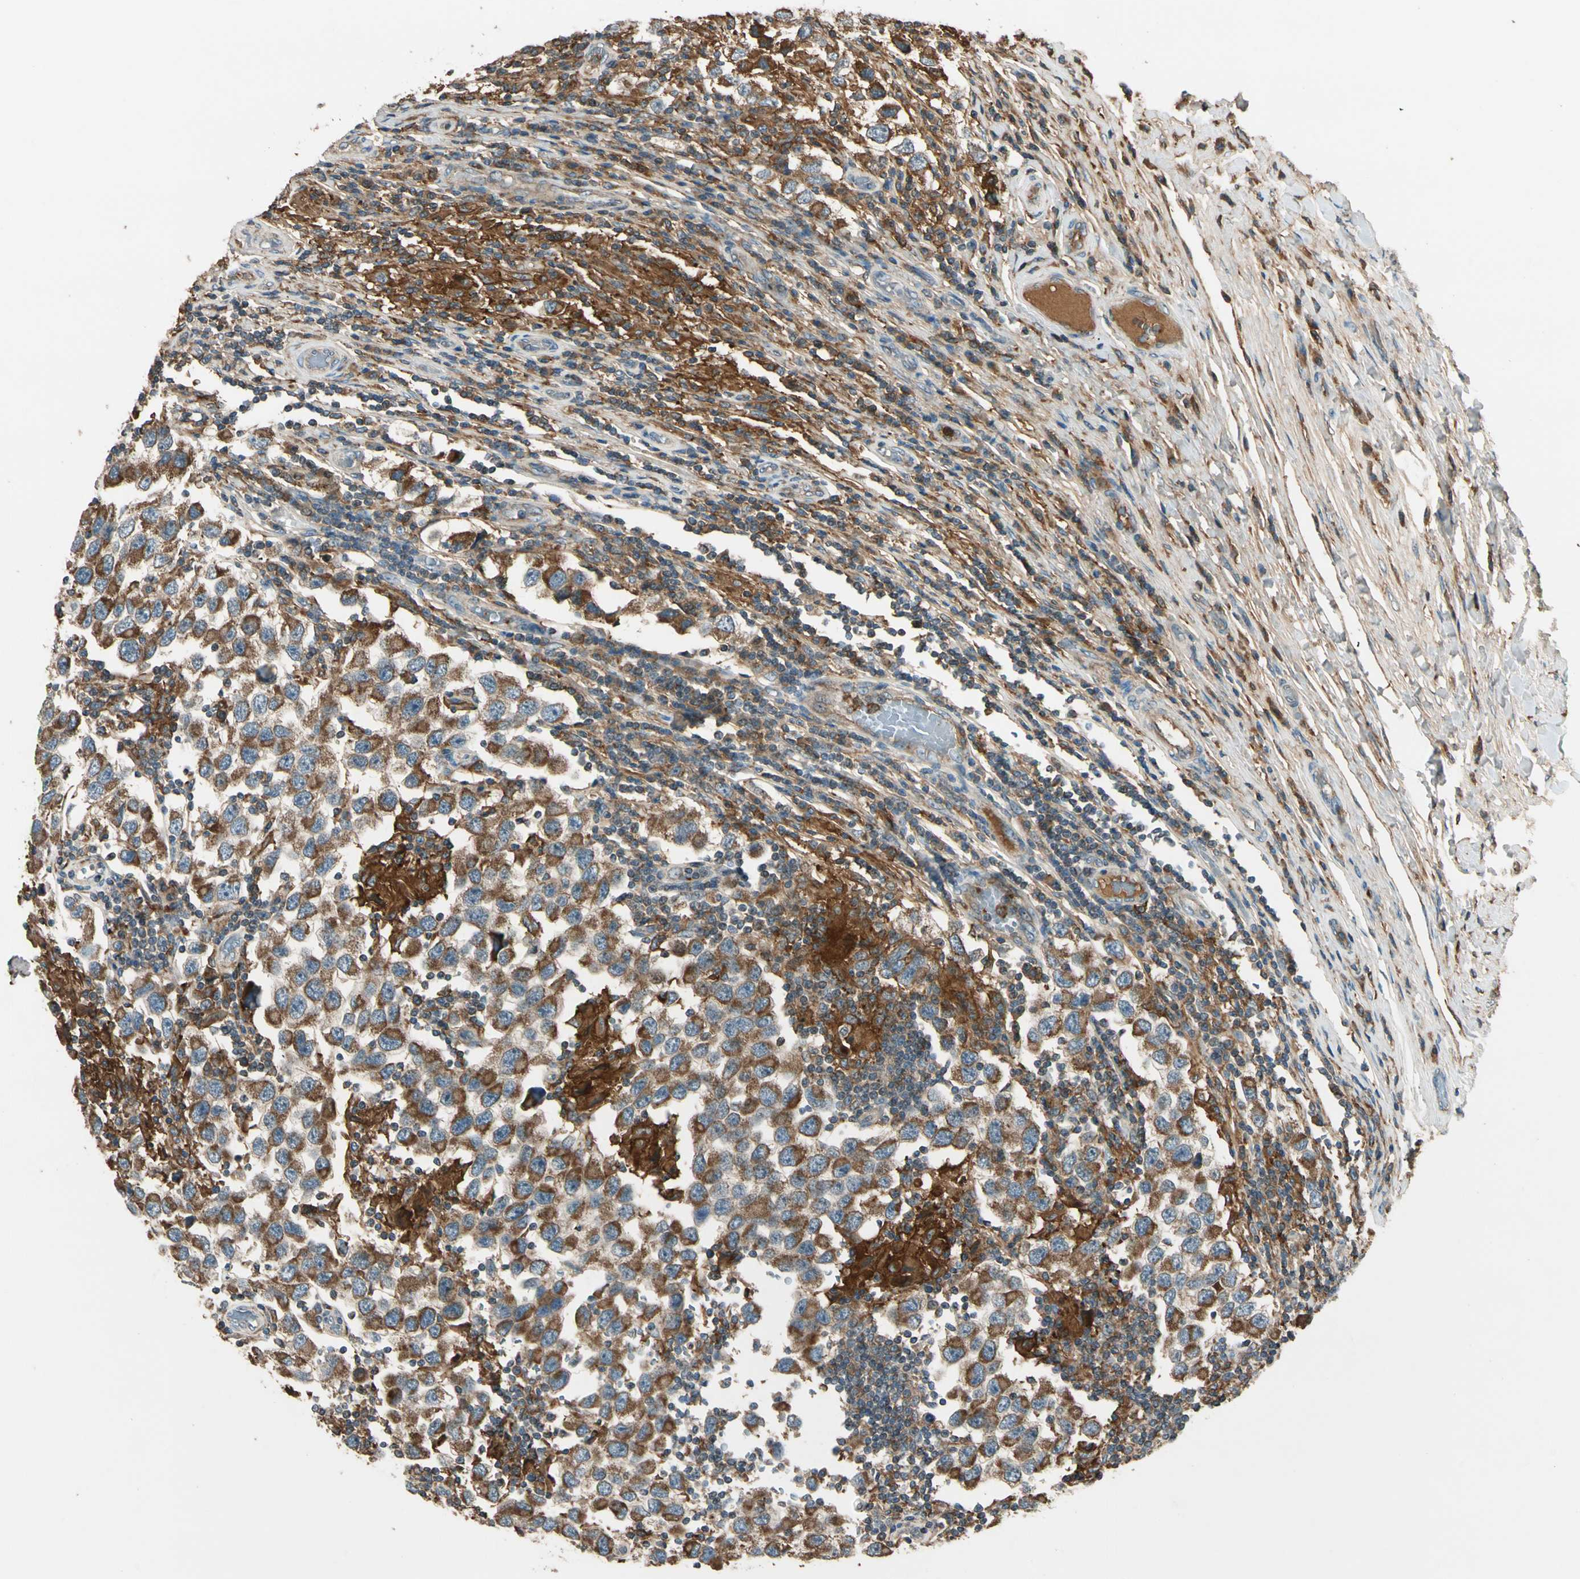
{"staining": {"intensity": "moderate", "quantity": ">75%", "location": "cytoplasmic/membranous"}, "tissue": "testis cancer", "cell_type": "Tumor cells", "image_type": "cancer", "snomed": [{"axis": "morphology", "description": "Carcinoma, Embryonal, NOS"}, {"axis": "topography", "description": "Testis"}], "caption": "Testis cancer (embryonal carcinoma) tissue demonstrates moderate cytoplasmic/membranous positivity in about >75% of tumor cells, visualized by immunohistochemistry.", "gene": "STX11", "patient": {"sex": "male", "age": 21}}